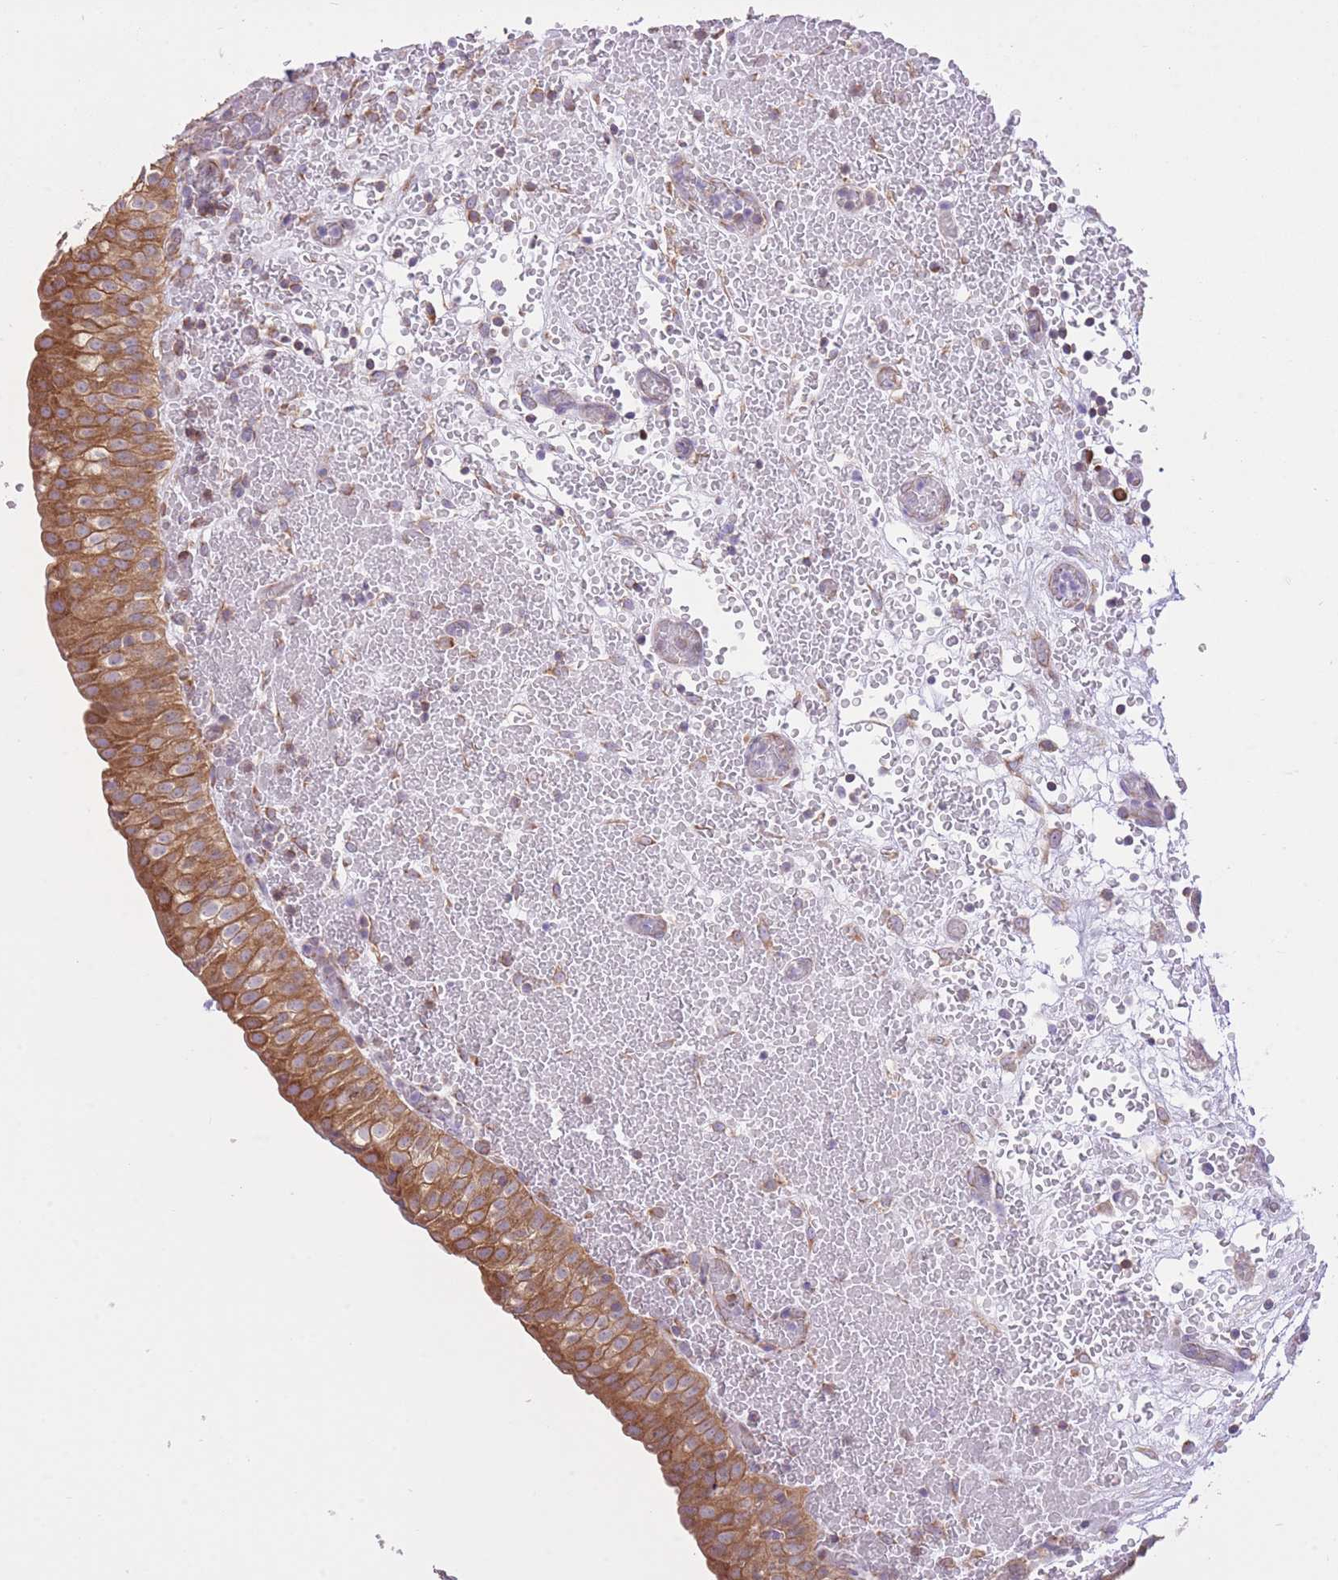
{"staining": {"intensity": "moderate", "quantity": ">75%", "location": "cytoplasmic/membranous"}, "tissue": "urinary bladder", "cell_type": "Urothelial cells", "image_type": "normal", "snomed": [{"axis": "morphology", "description": "Normal tissue, NOS"}, {"axis": "topography", "description": "Urinary bladder"}], "caption": "This is an image of immunohistochemistry staining of benign urinary bladder, which shows moderate expression in the cytoplasmic/membranous of urothelial cells.", "gene": "ZNF501", "patient": {"sex": "male", "age": 55}}